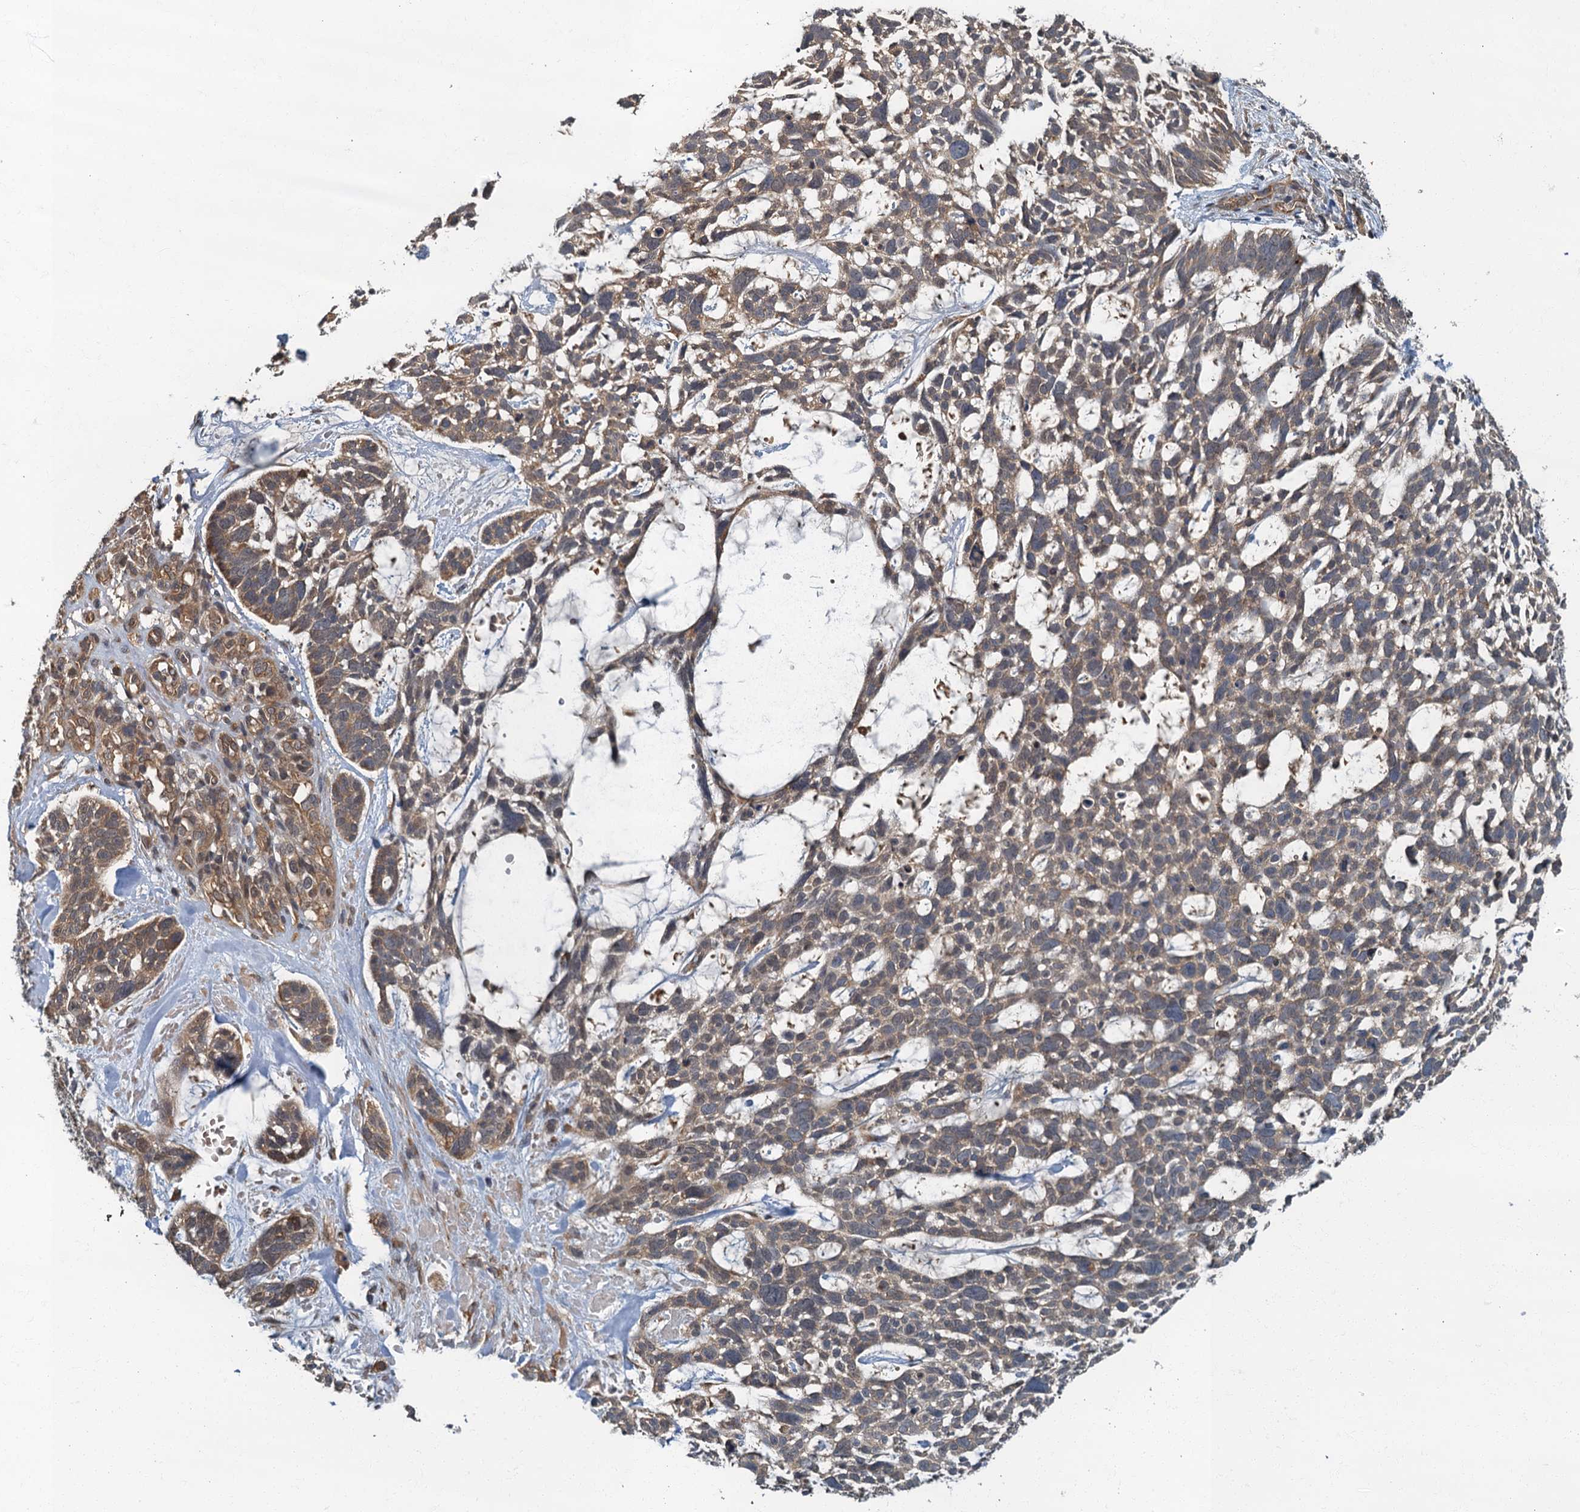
{"staining": {"intensity": "moderate", "quantity": ">75%", "location": "cytoplasmic/membranous,nuclear"}, "tissue": "skin cancer", "cell_type": "Tumor cells", "image_type": "cancer", "snomed": [{"axis": "morphology", "description": "Basal cell carcinoma"}, {"axis": "topography", "description": "Skin"}], "caption": "Skin cancer (basal cell carcinoma) stained with IHC shows moderate cytoplasmic/membranous and nuclear staining in about >75% of tumor cells. (DAB = brown stain, brightfield microscopy at high magnification).", "gene": "TBCK", "patient": {"sex": "male", "age": 88}}